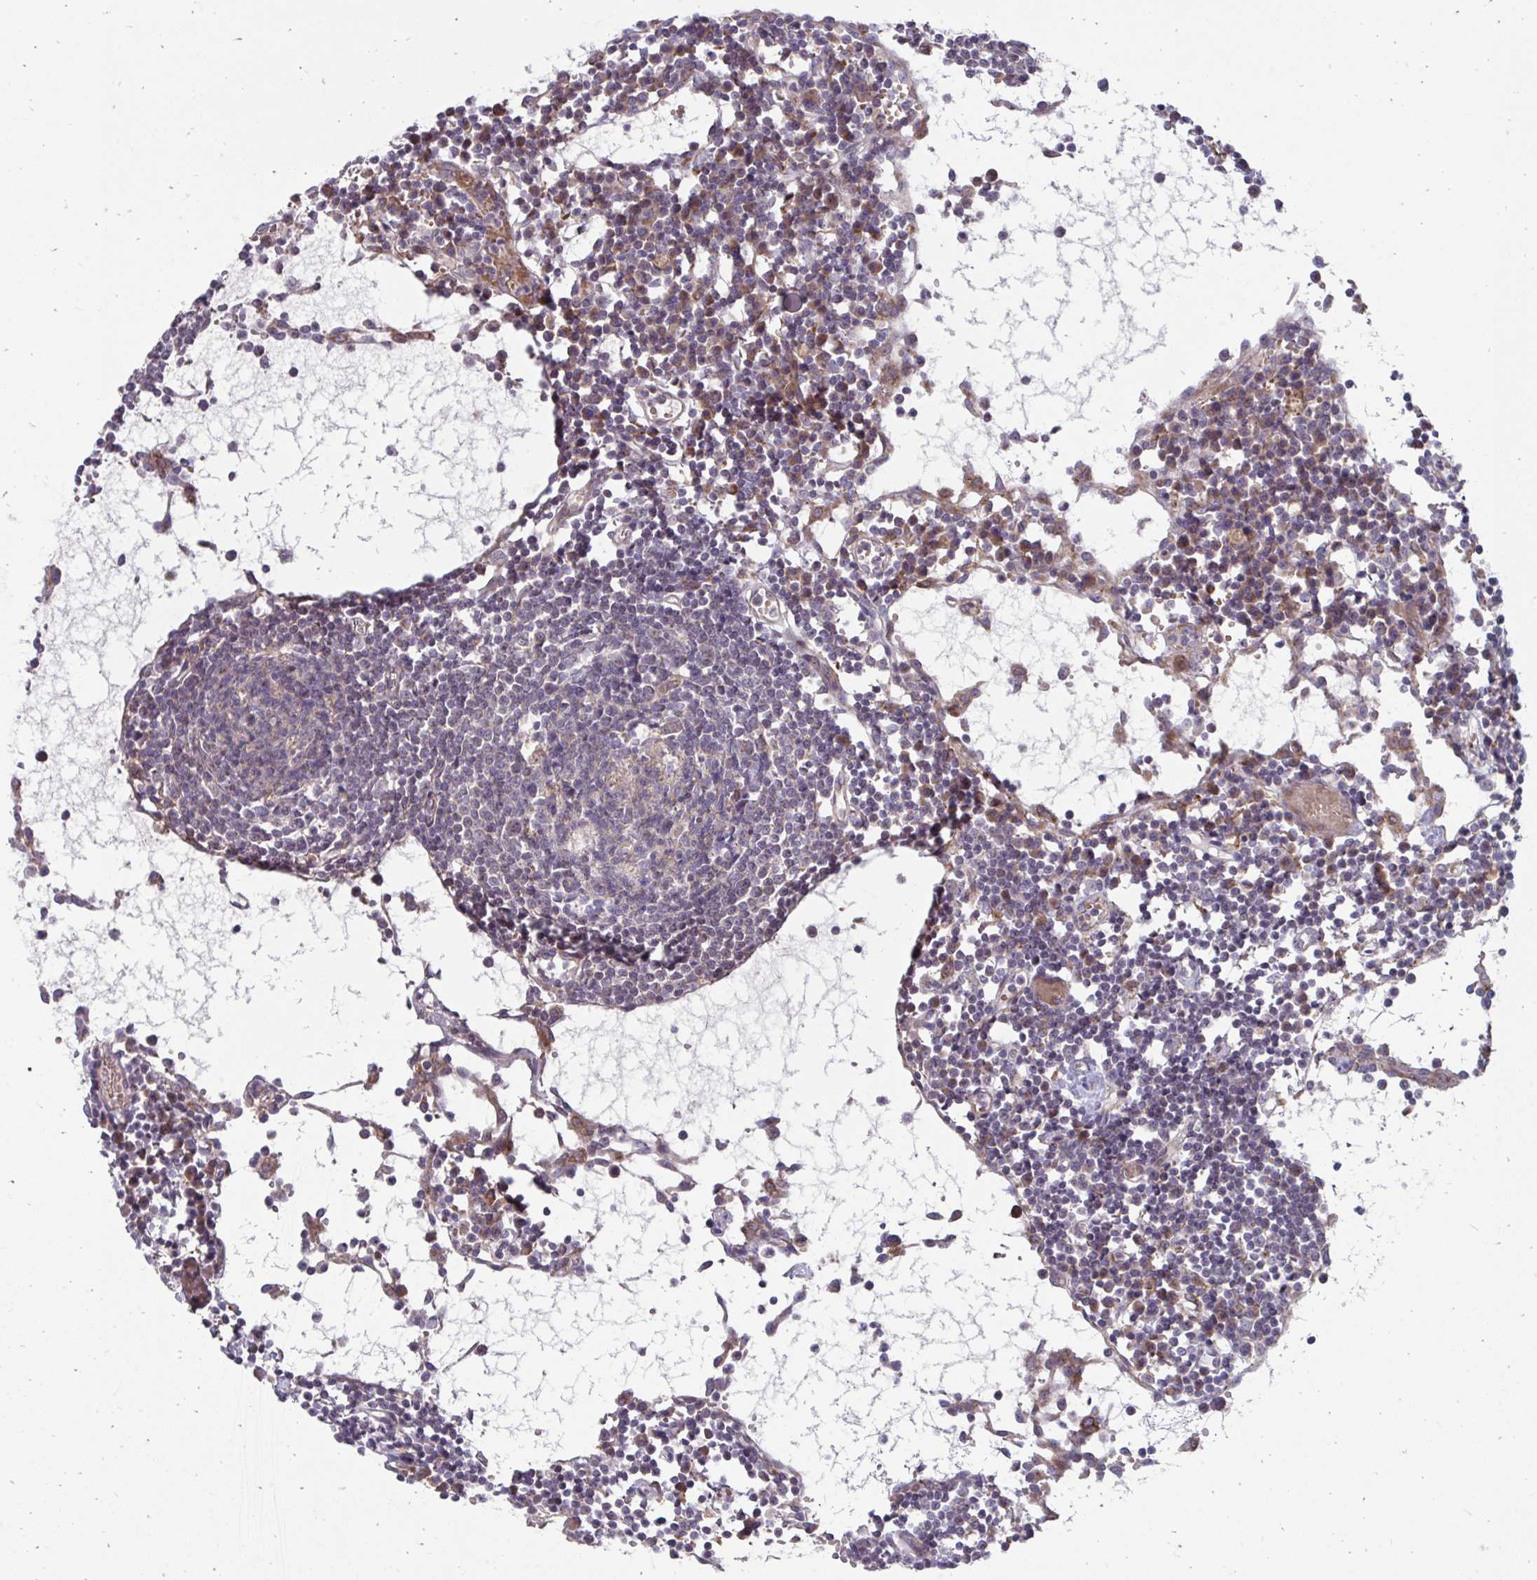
{"staining": {"intensity": "negative", "quantity": "none", "location": "none"}, "tissue": "lymph node", "cell_type": "Germinal center cells", "image_type": "normal", "snomed": [{"axis": "morphology", "description": "Normal tissue, NOS"}, {"axis": "topography", "description": "Lymph node"}], "caption": "A micrograph of lymph node stained for a protein demonstrates no brown staining in germinal center cells. (Immunohistochemistry, brightfield microscopy, high magnification).", "gene": "ITPR2", "patient": {"sex": "female", "age": 78}}